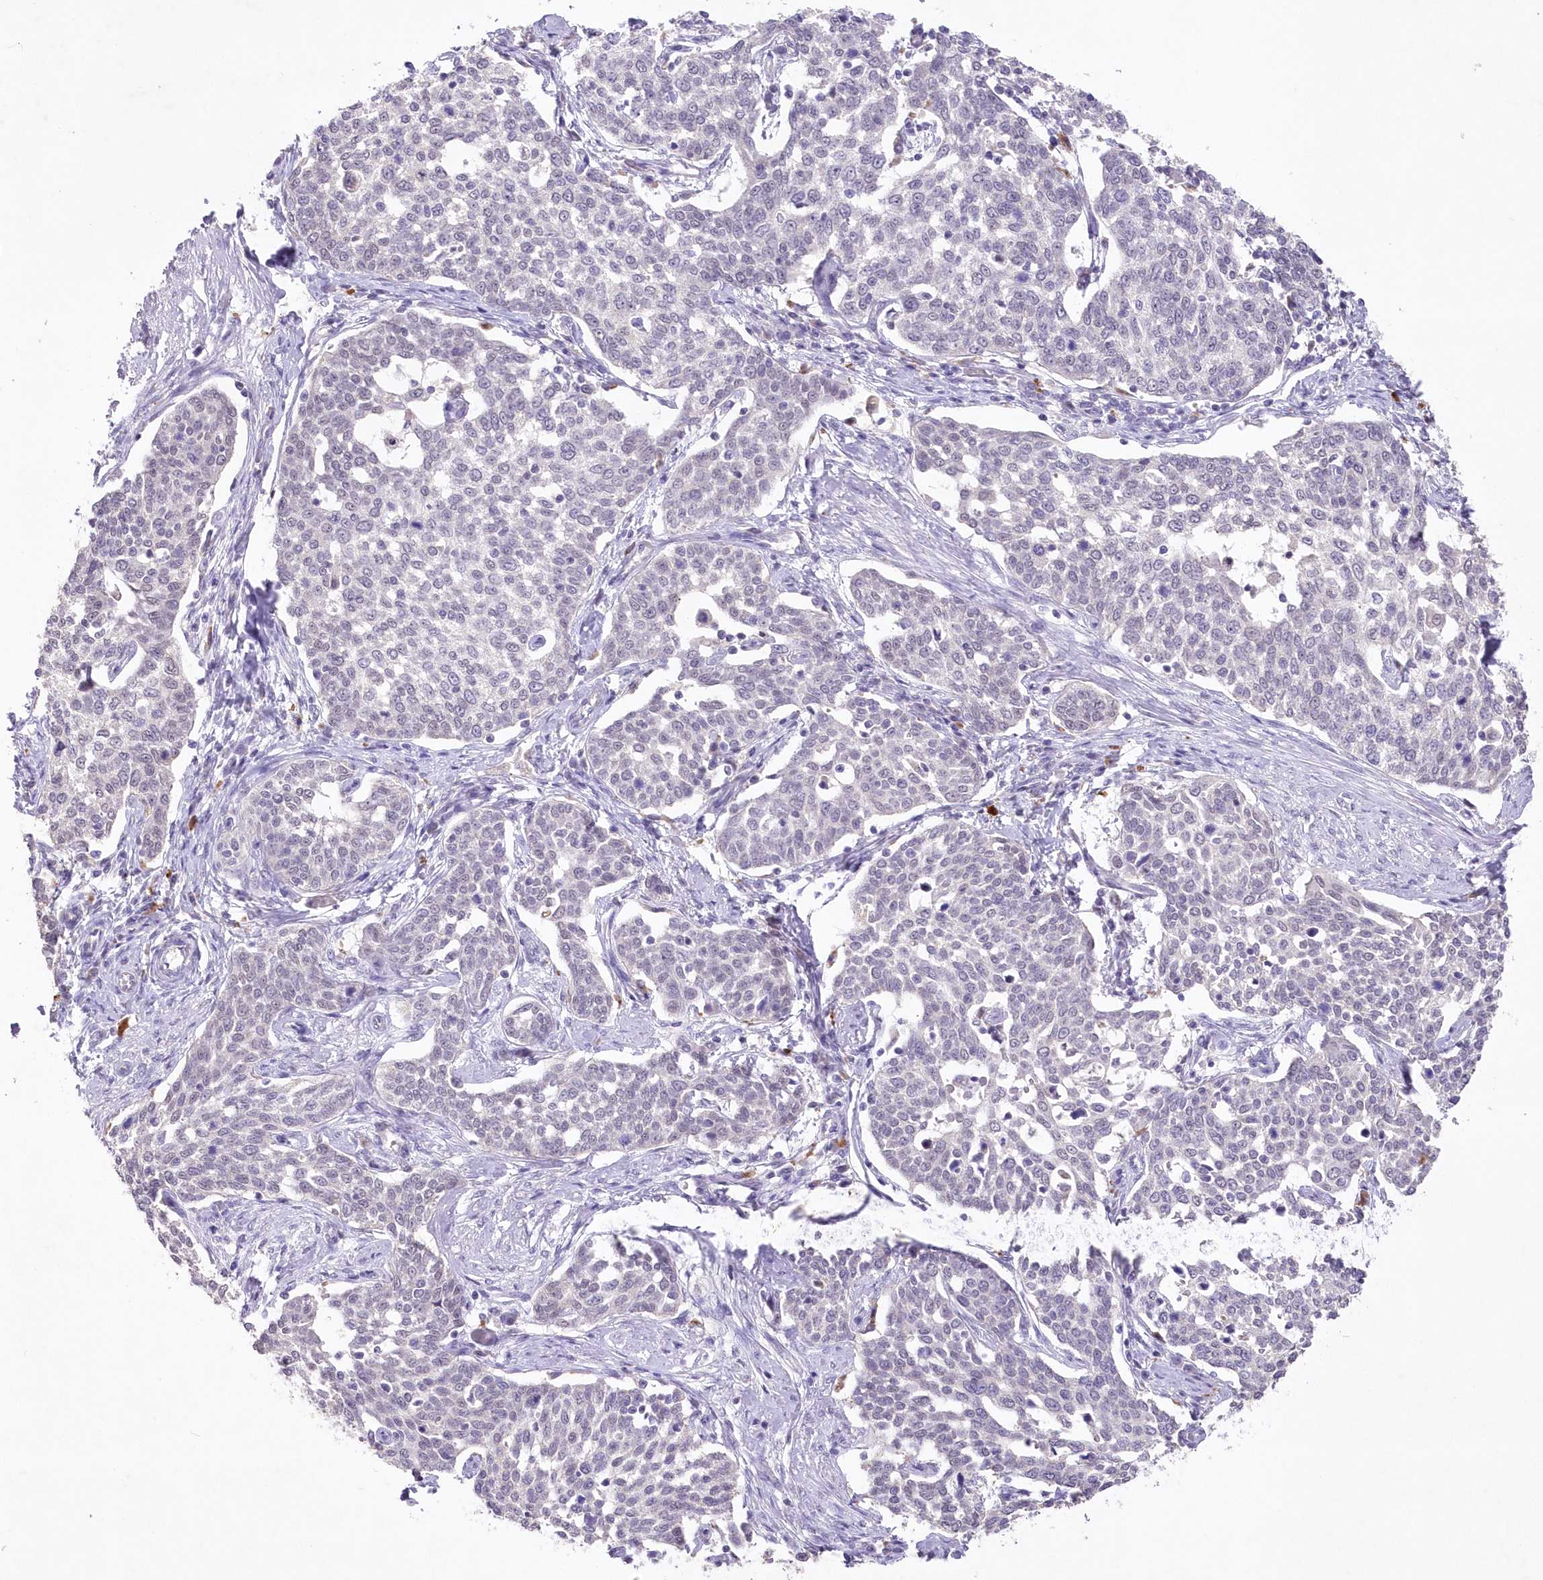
{"staining": {"intensity": "negative", "quantity": "none", "location": "none"}, "tissue": "cervical cancer", "cell_type": "Tumor cells", "image_type": "cancer", "snomed": [{"axis": "morphology", "description": "Squamous cell carcinoma, NOS"}, {"axis": "topography", "description": "Cervix"}], "caption": "Tumor cells are negative for brown protein staining in cervical cancer (squamous cell carcinoma). (DAB immunohistochemistry (IHC), high magnification).", "gene": "RBM27", "patient": {"sex": "female", "age": 34}}